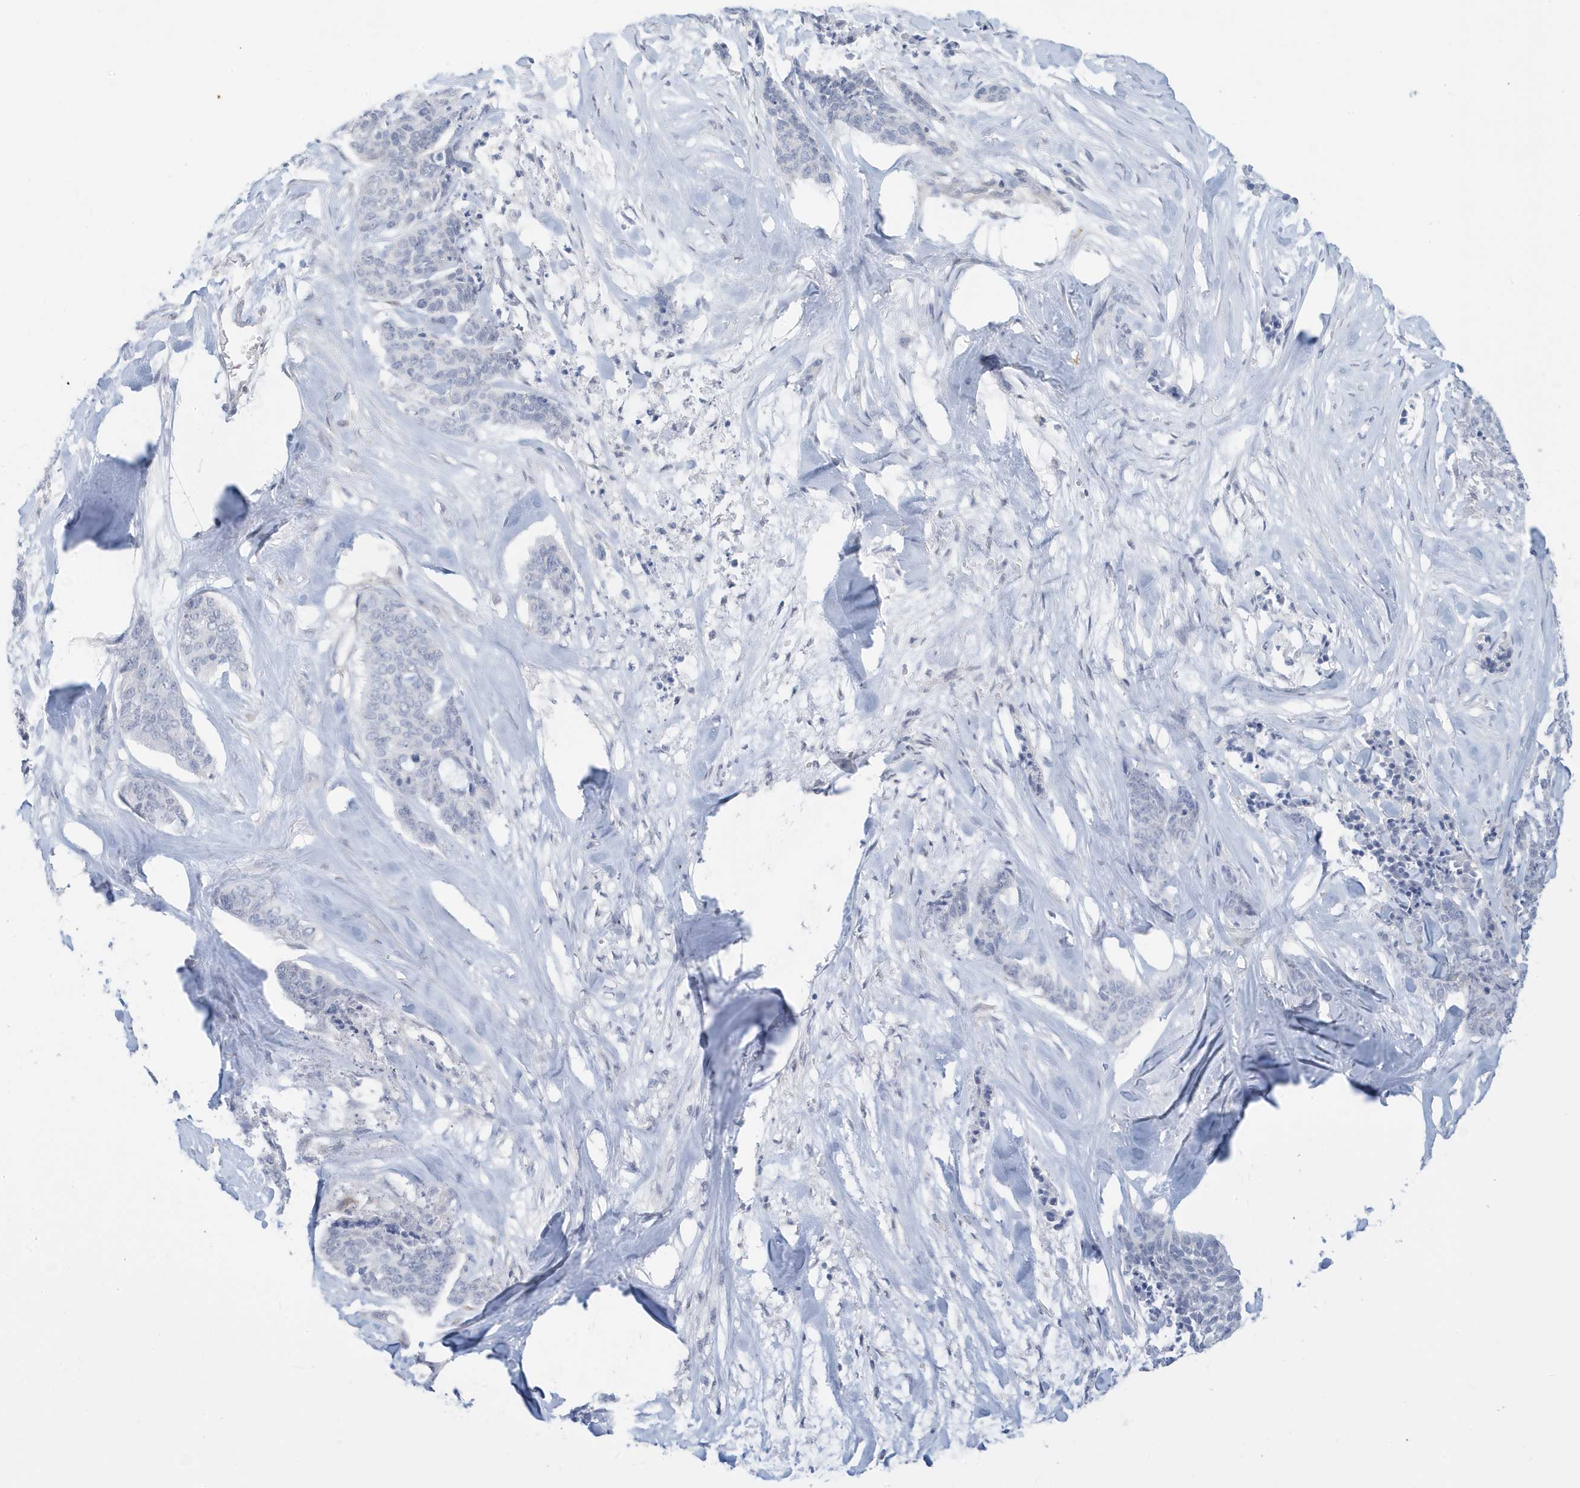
{"staining": {"intensity": "negative", "quantity": "none", "location": "none"}, "tissue": "skin cancer", "cell_type": "Tumor cells", "image_type": "cancer", "snomed": [{"axis": "morphology", "description": "Basal cell carcinoma"}, {"axis": "topography", "description": "Skin"}], "caption": "This is a image of immunohistochemistry (IHC) staining of skin cancer, which shows no staining in tumor cells.", "gene": "PERM1", "patient": {"sex": "female", "age": 64}}